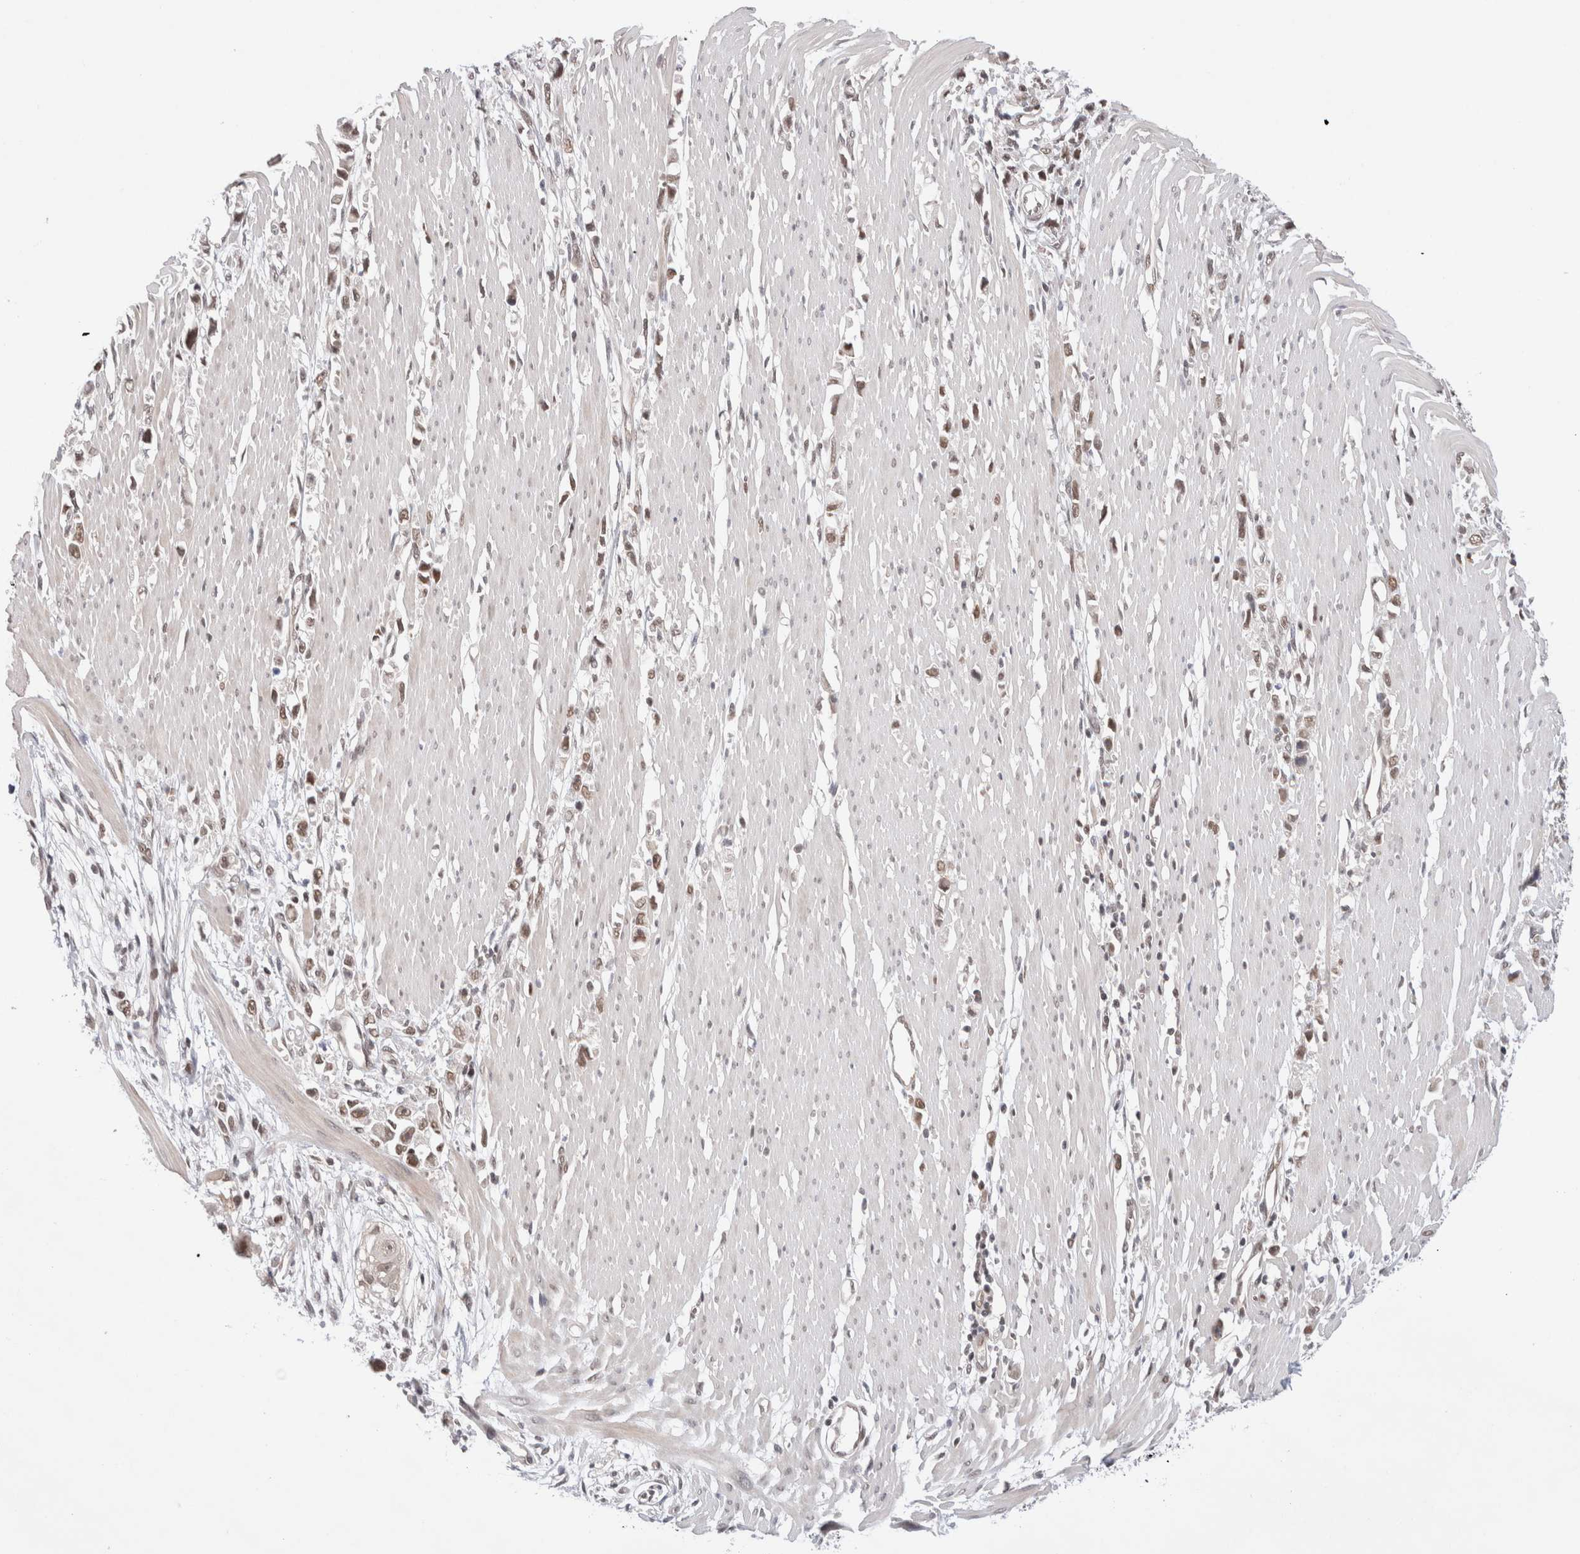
{"staining": {"intensity": "moderate", "quantity": ">75%", "location": "nuclear"}, "tissue": "stomach cancer", "cell_type": "Tumor cells", "image_type": "cancer", "snomed": [{"axis": "morphology", "description": "Adenocarcinoma, NOS"}, {"axis": "topography", "description": "Stomach"}], "caption": "Immunohistochemistry photomicrograph of neoplastic tissue: stomach cancer stained using immunohistochemistry (IHC) shows medium levels of moderate protein expression localized specifically in the nuclear of tumor cells, appearing as a nuclear brown color.", "gene": "GATAD2A", "patient": {"sex": "female", "age": 59}}